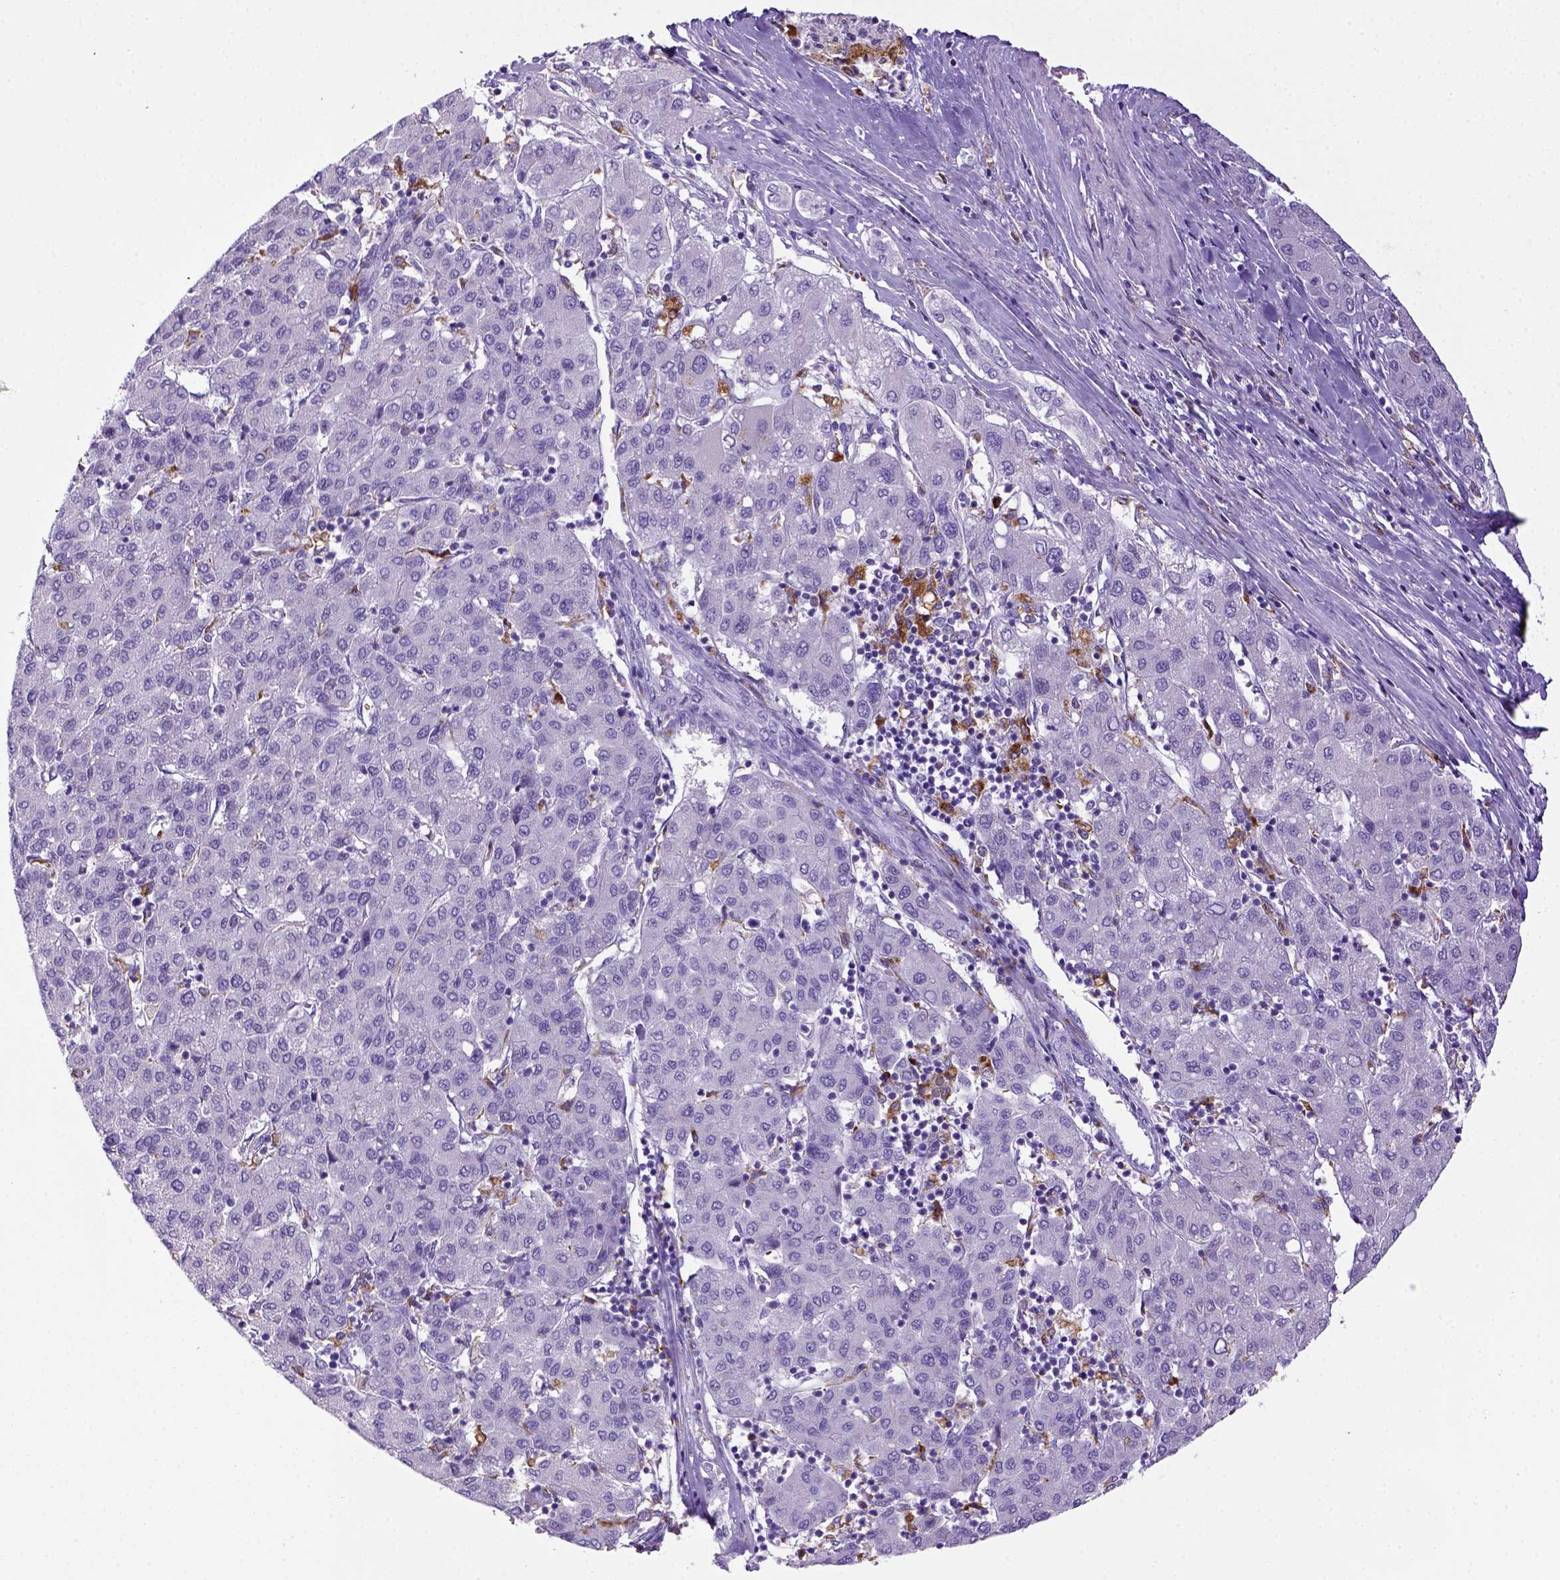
{"staining": {"intensity": "negative", "quantity": "none", "location": "none"}, "tissue": "liver cancer", "cell_type": "Tumor cells", "image_type": "cancer", "snomed": [{"axis": "morphology", "description": "Carcinoma, Hepatocellular, NOS"}, {"axis": "topography", "description": "Liver"}], "caption": "Immunohistochemistry of liver hepatocellular carcinoma demonstrates no expression in tumor cells.", "gene": "CD68", "patient": {"sex": "male", "age": 65}}